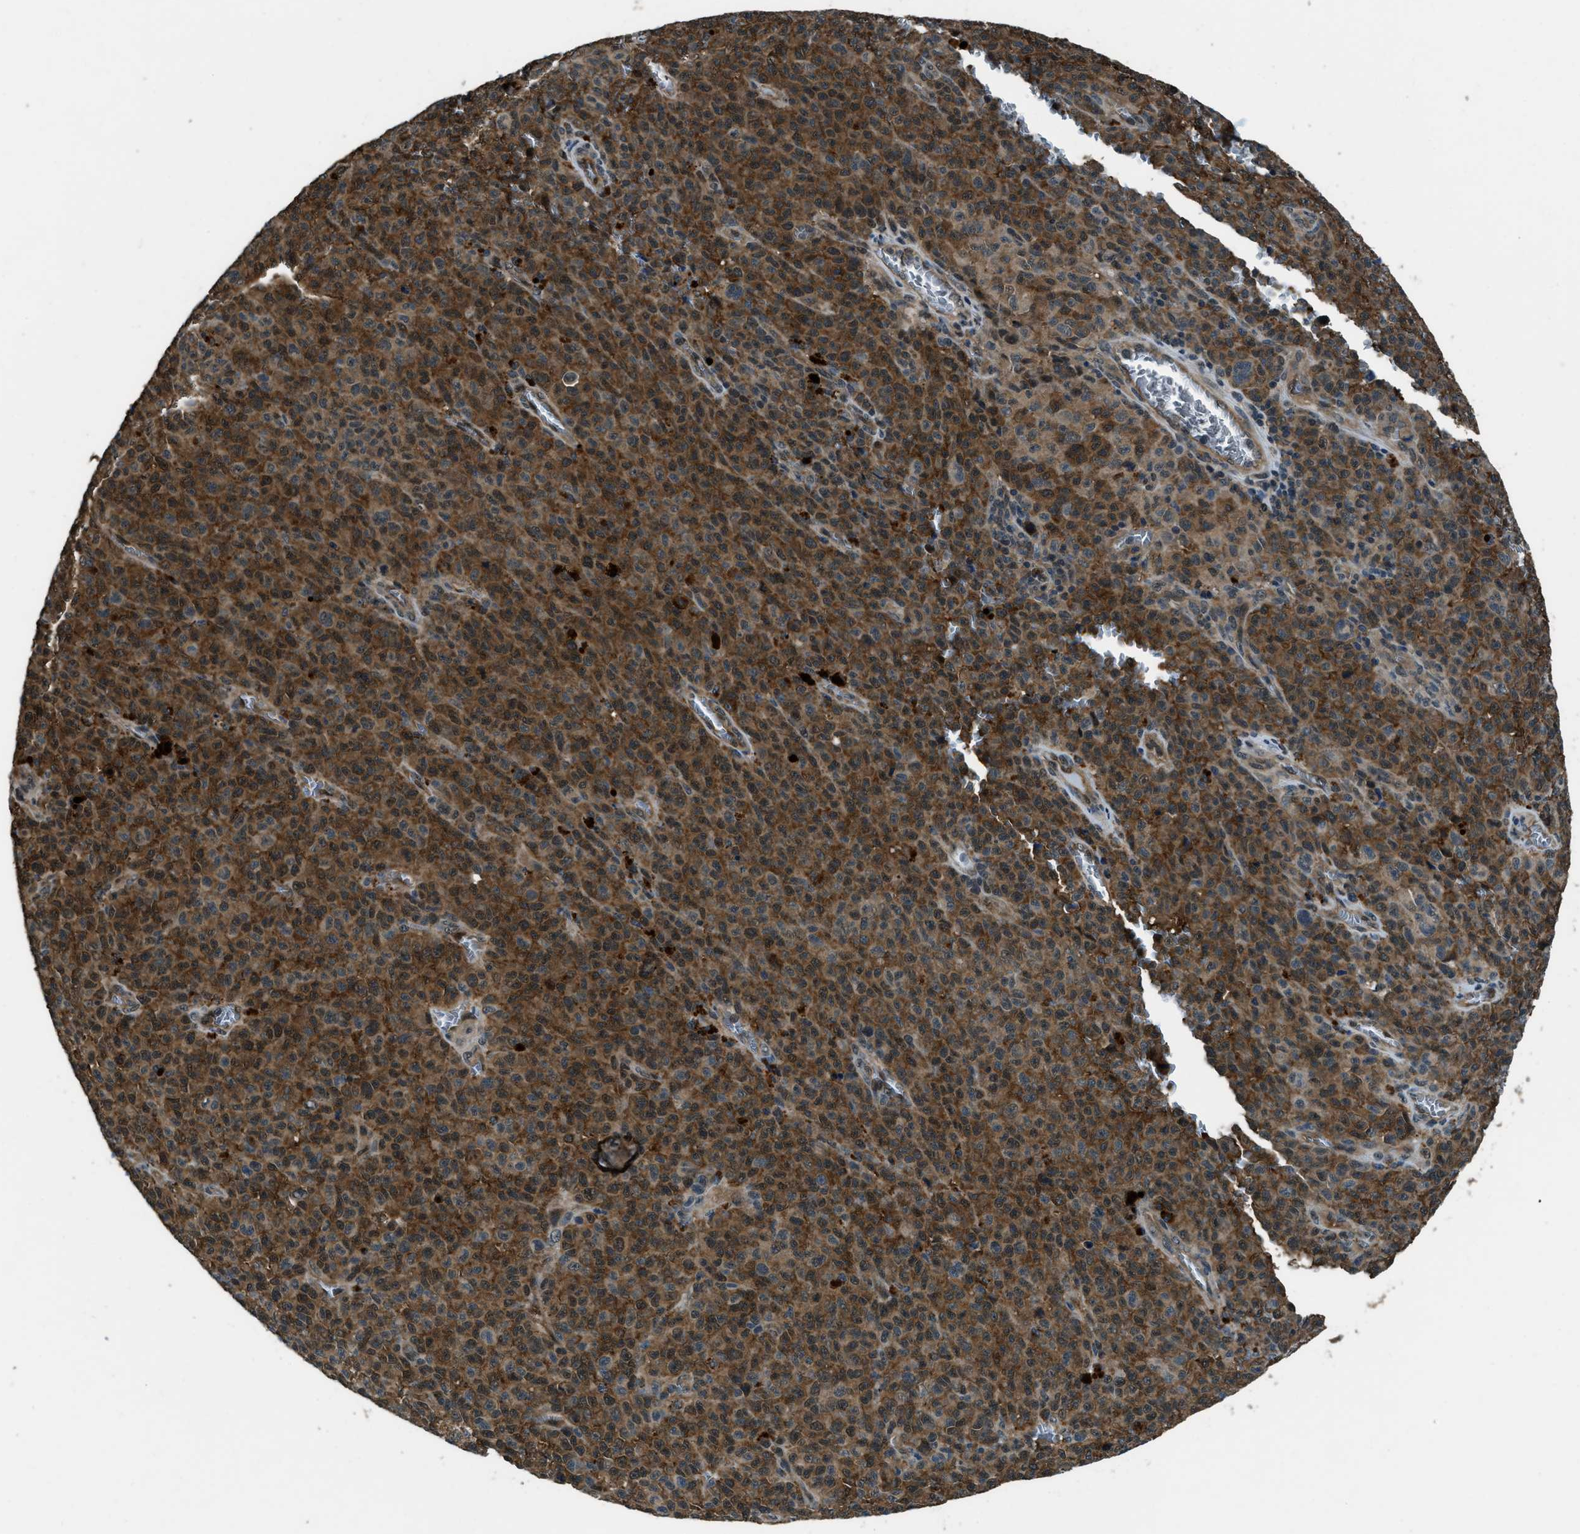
{"staining": {"intensity": "moderate", "quantity": ">75%", "location": "cytoplasmic/membranous"}, "tissue": "melanoma", "cell_type": "Tumor cells", "image_type": "cancer", "snomed": [{"axis": "morphology", "description": "Malignant melanoma, NOS"}, {"axis": "topography", "description": "Skin"}], "caption": "Human malignant melanoma stained with a protein marker demonstrates moderate staining in tumor cells.", "gene": "NUDCD3", "patient": {"sex": "female", "age": 82}}